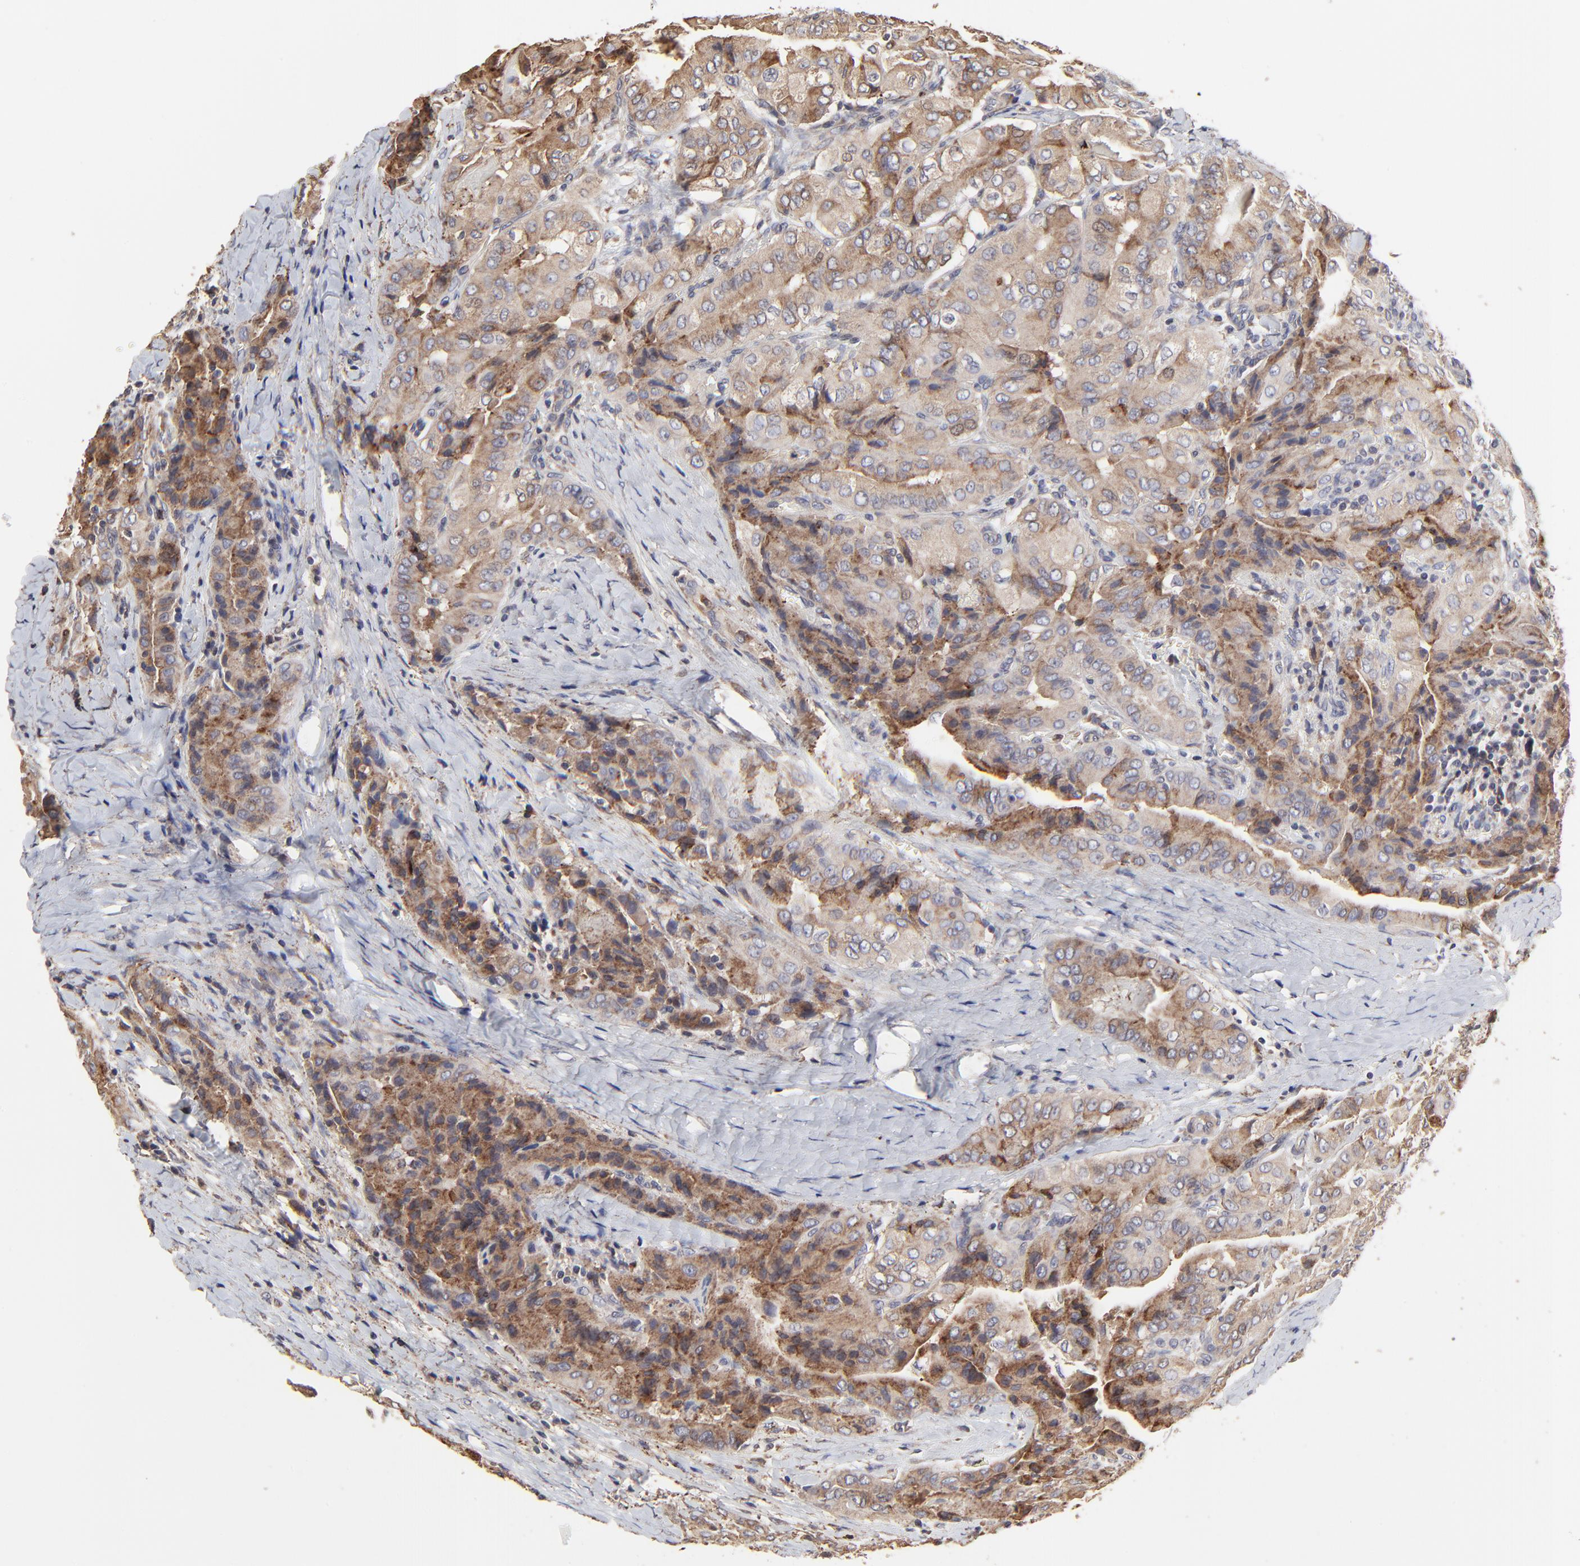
{"staining": {"intensity": "moderate", "quantity": "25%-75%", "location": "cytoplasmic/membranous"}, "tissue": "thyroid cancer", "cell_type": "Tumor cells", "image_type": "cancer", "snomed": [{"axis": "morphology", "description": "Papillary adenocarcinoma, NOS"}, {"axis": "topography", "description": "Thyroid gland"}], "caption": "Tumor cells demonstrate medium levels of moderate cytoplasmic/membranous positivity in approximately 25%-75% of cells in thyroid cancer (papillary adenocarcinoma).", "gene": "ELP2", "patient": {"sex": "female", "age": 71}}